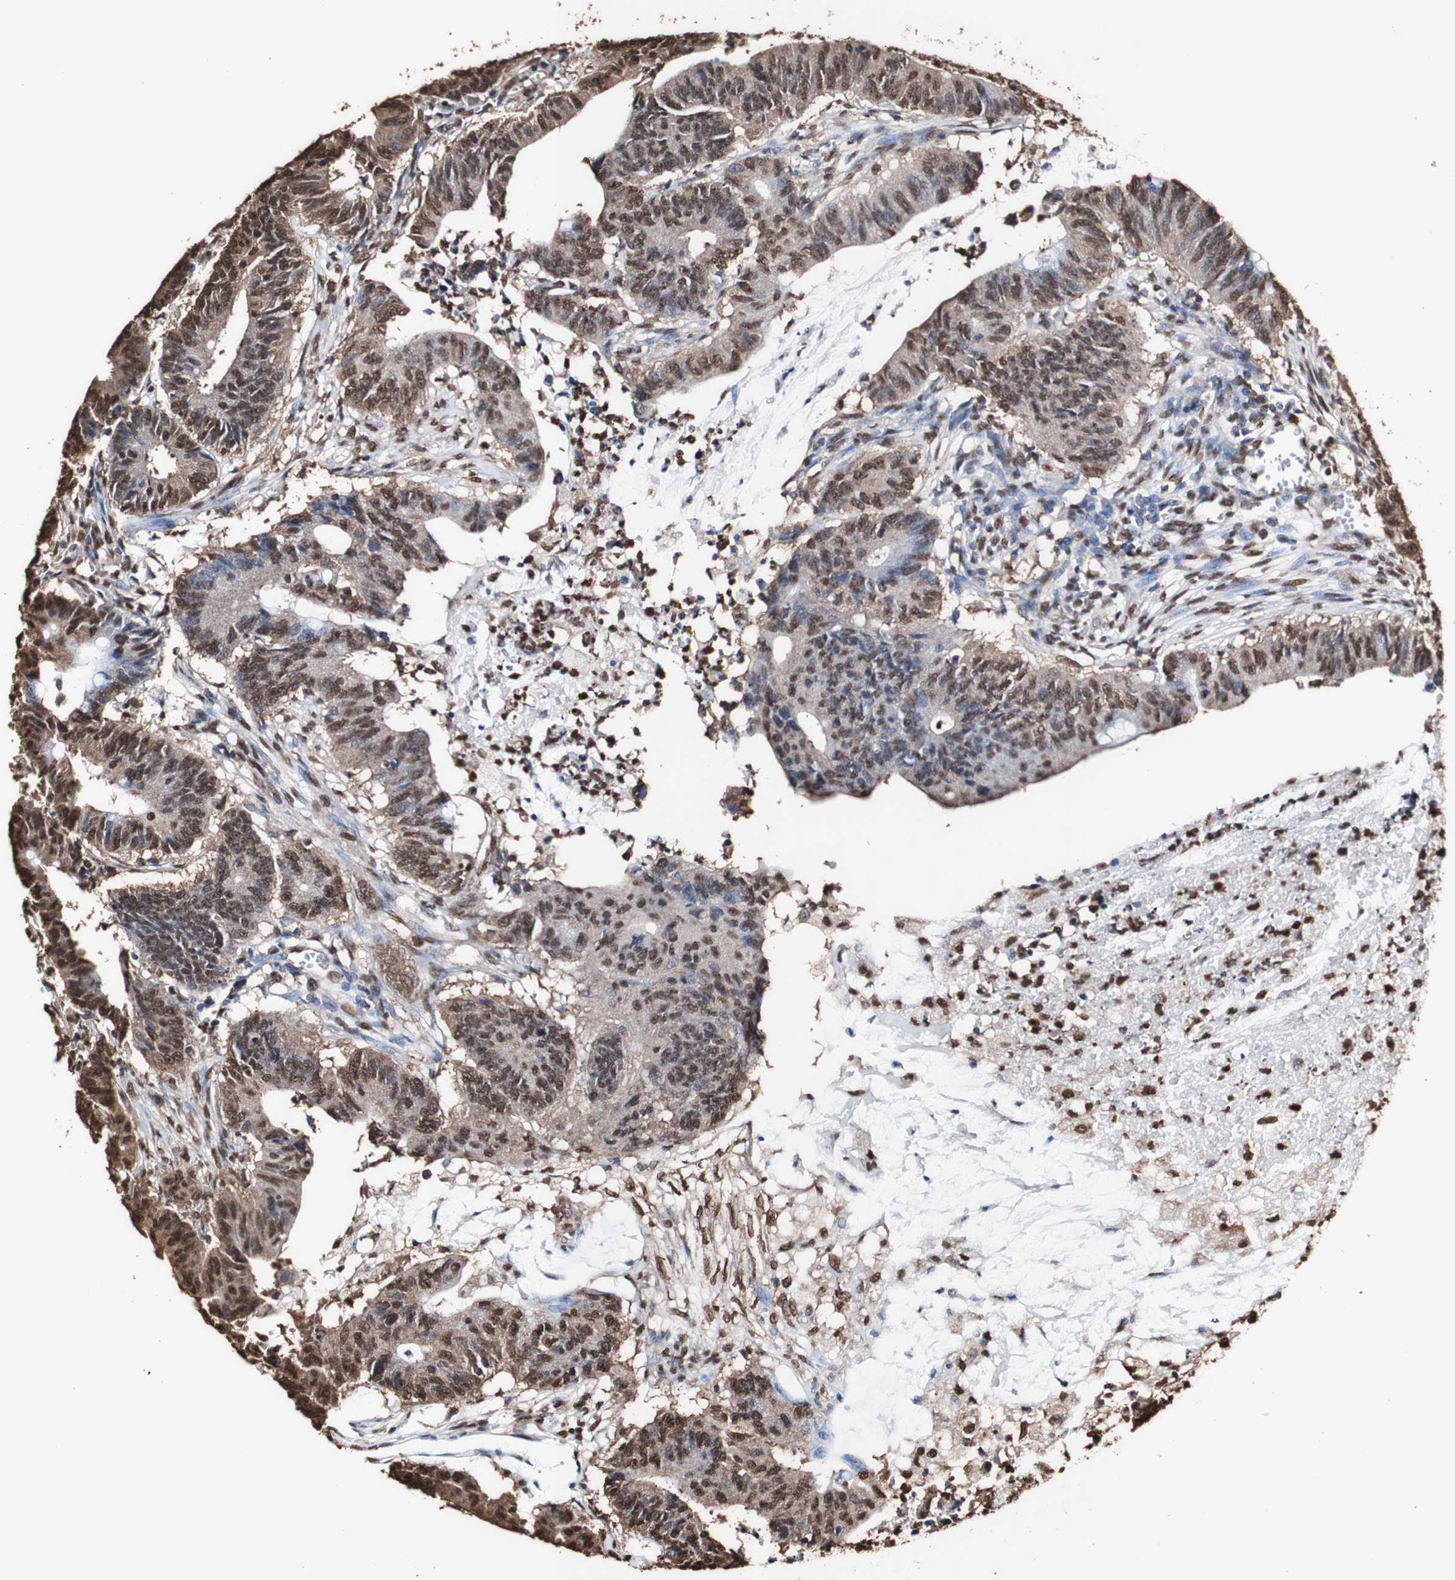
{"staining": {"intensity": "strong", "quantity": ">75%", "location": "cytoplasmic/membranous,nuclear"}, "tissue": "colorectal cancer", "cell_type": "Tumor cells", "image_type": "cancer", "snomed": [{"axis": "morphology", "description": "Adenocarcinoma, NOS"}, {"axis": "topography", "description": "Colon"}], "caption": "Immunohistochemistry (IHC) (DAB) staining of colorectal cancer (adenocarcinoma) exhibits strong cytoplasmic/membranous and nuclear protein expression in approximately >75% of tumor cells.", "gene": "PIDD1", "patient": {"sex": "male", "age": 45}}